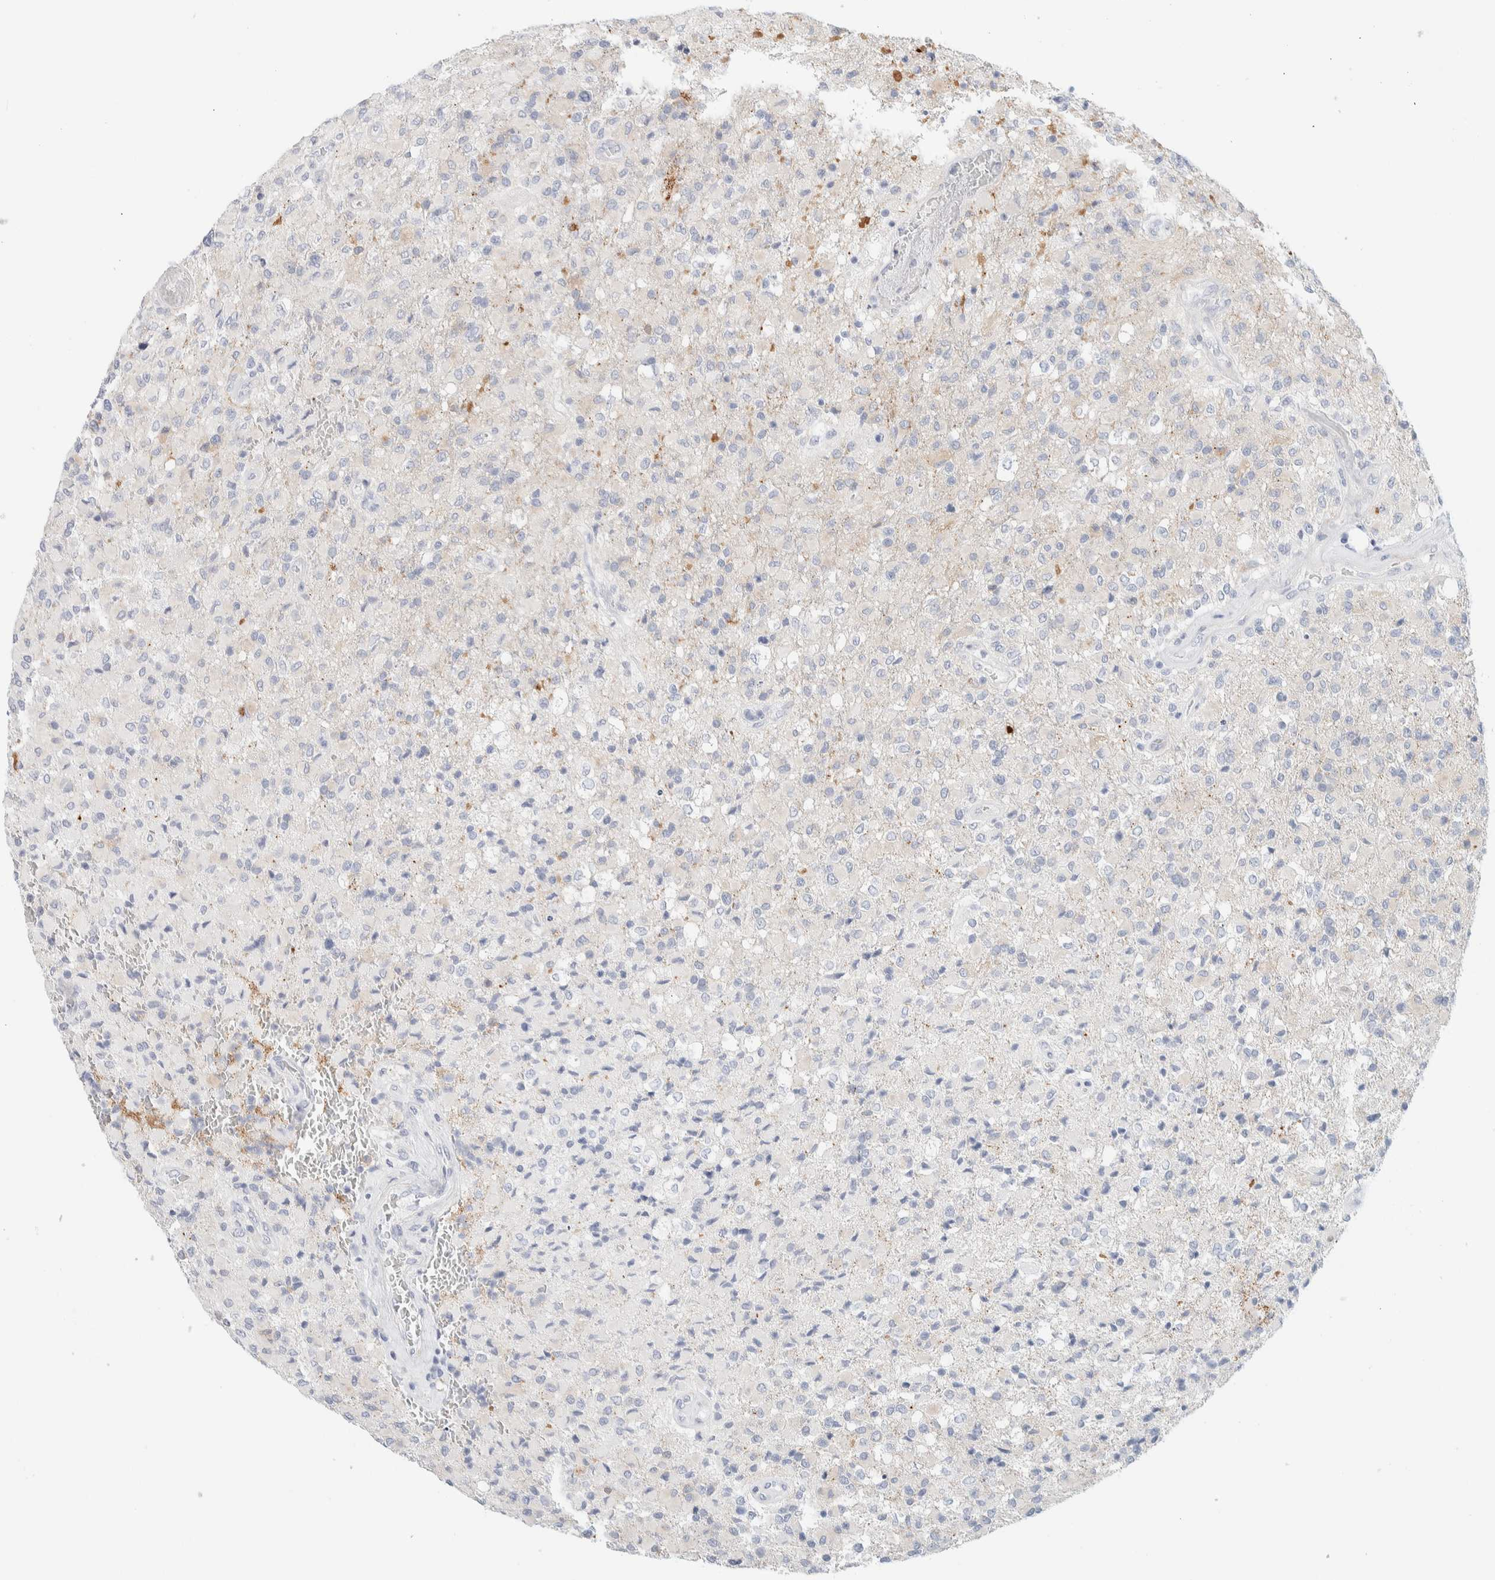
{"staining": {"intensity": "weak", "quantity": "<25%", "location": "cytoplasmic/membranous"}, "tissue": "glioma", "cell_type": "Tumor cells", "image_type": "cancer", "snomed": [{"axis": "morphology", "description": "Glioma, malignant, High grade"}, {"axis": "topography", "description": "Brain"}], "caption": "This image is of high-grade glioma (malignant) stained with immunohistochemistry to label a protein in brown with the nuclei are counter-stained blue. There is no positivity in tumor cells.", "gene": "ATCAY", "patient": {"sex": "male", "age": 71}}